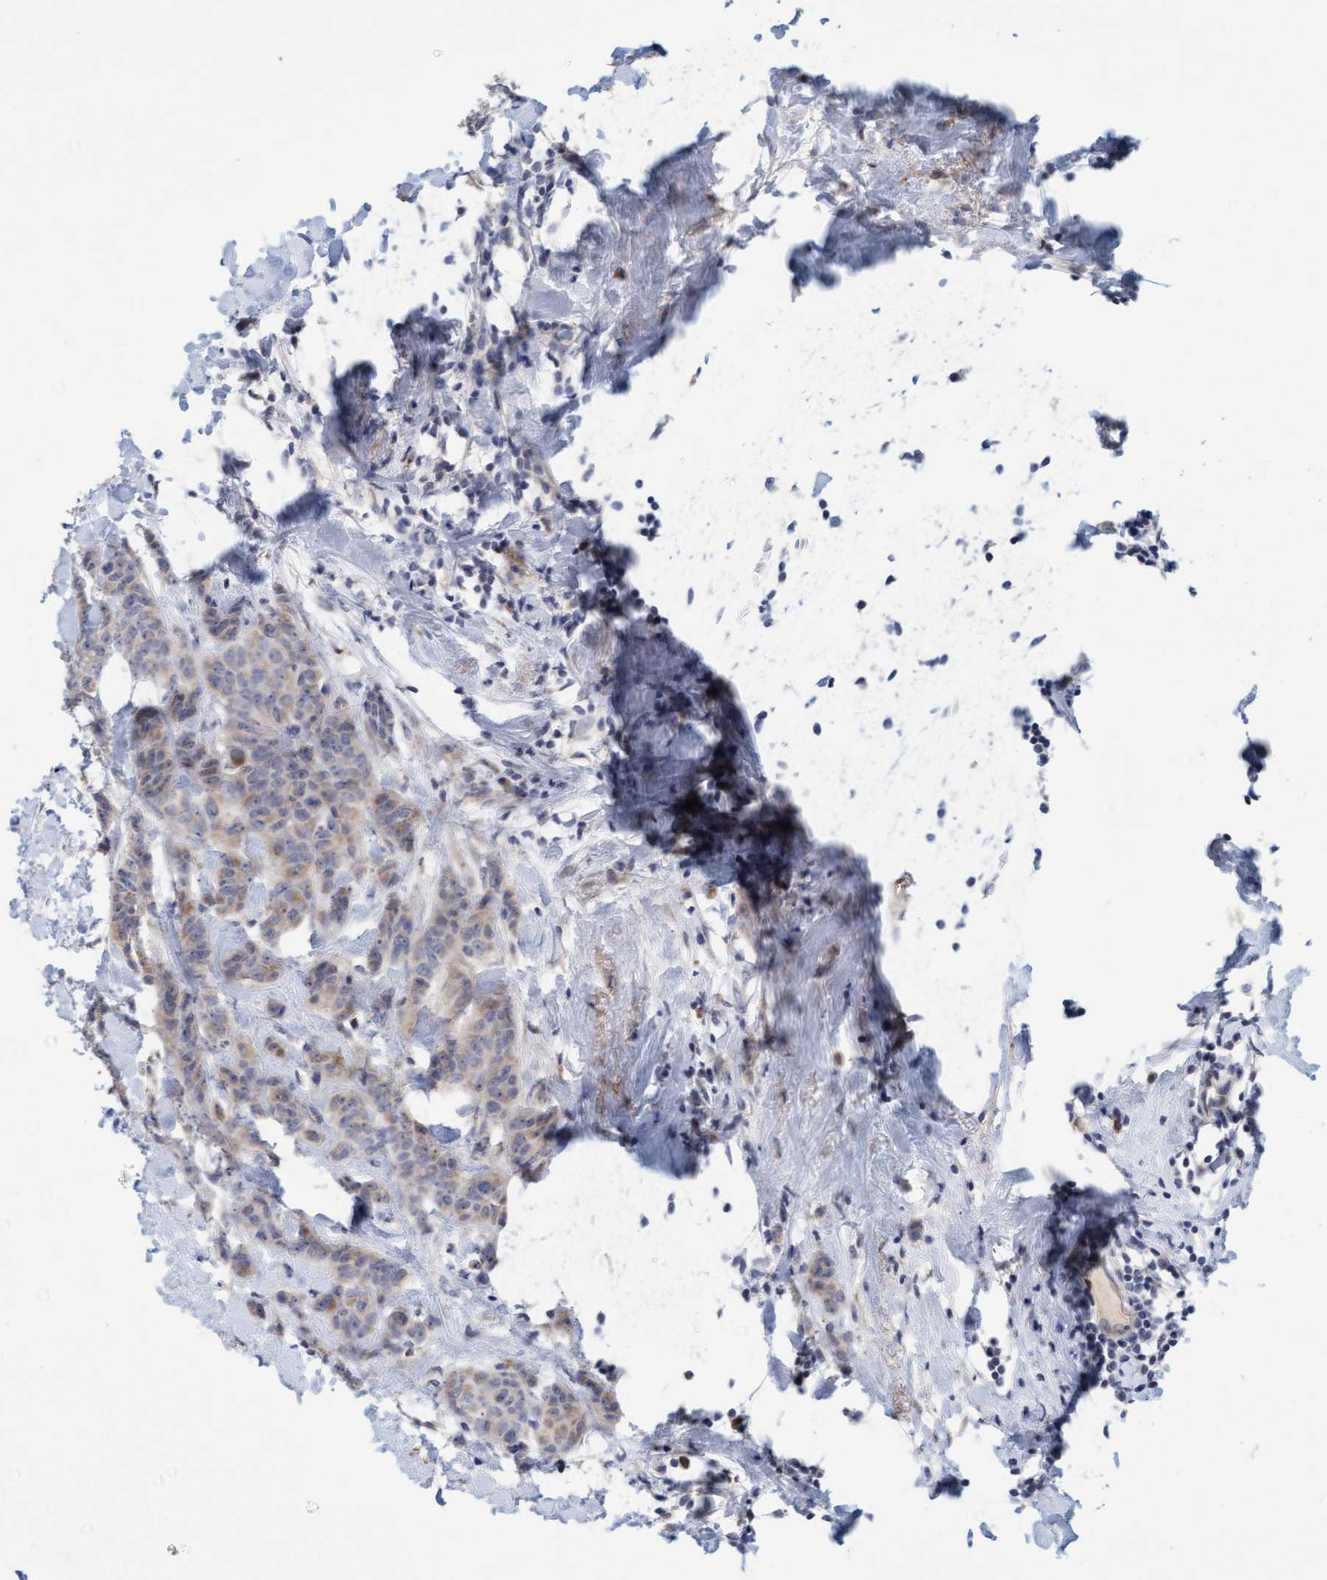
{"staining": {"intensity": "weak", "quantity": ">75%", "location": "cytoplasmic/membranous"}, "tissue": "breast cancer", "cell_type": "Tumor cells", "image_type": "cancer", "snomed": [{"axis": "morphology", "description": "Normal tissue, NOS"}, {"axis": "morphology", "description": "Duct carcinoma"}, {"axis": "topography", "description": "Breast"}], "caption": "Immunohistochemical staining of human invasive ductal carcinoma (breast) demonstrates low levels of weak cytoplasmic/membranous protein staining in about >75% of tumor cells. Nuclei are stained in blue.", "gene": "ZC3H3", "patient": {"sex": "female", "age": 40}}